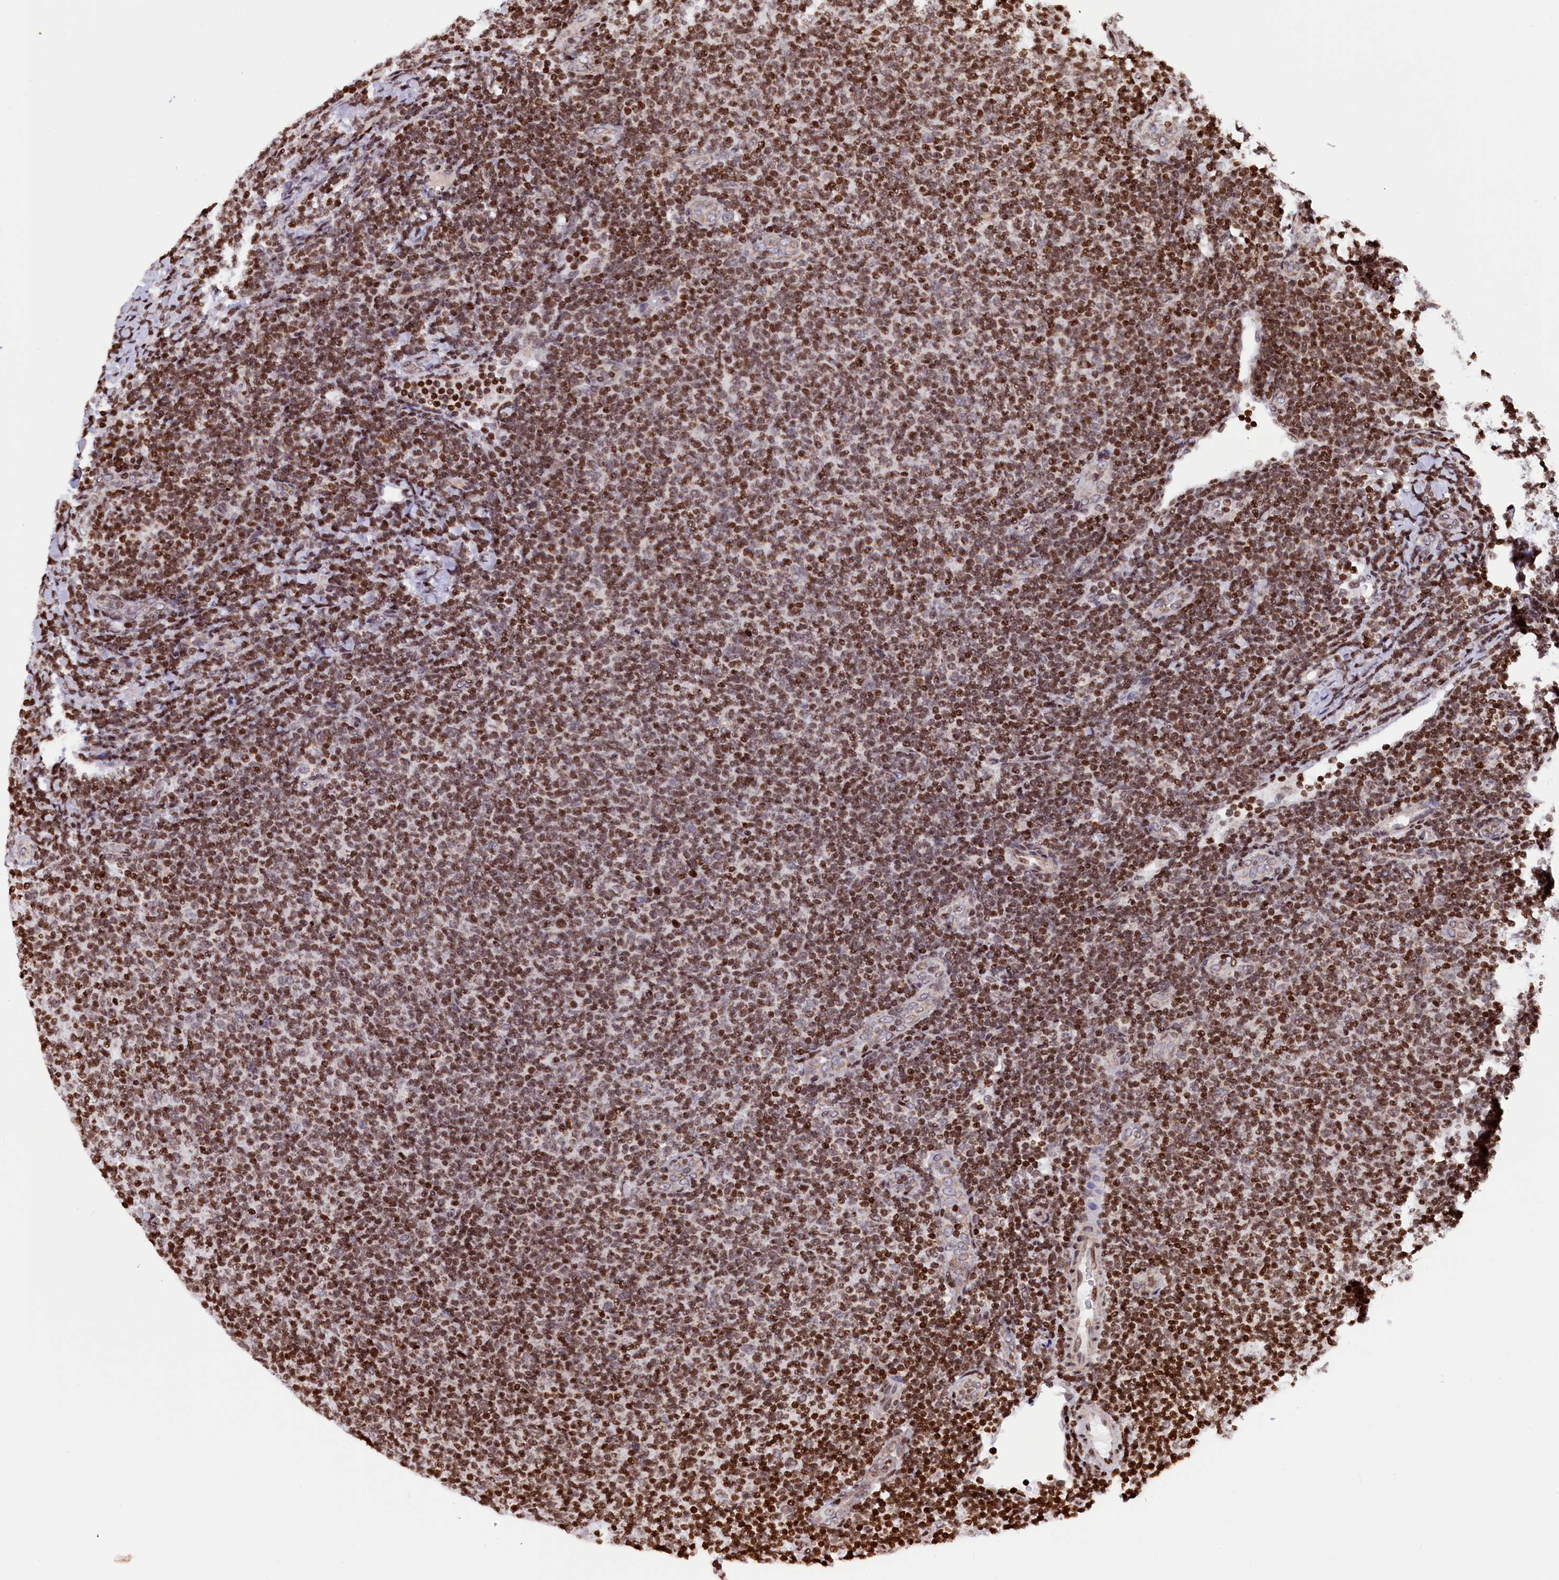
{"staining": {"intensity": "moderate", "quantity": ">75%", "location": "nuclear"}, "tissue": "lymphoma", "cell_type": "Tumor cells", "image_type": "cancer", "snomed": [{"axis": "morphology", "description": "Malignant lymphoma, non-Hodgkin's type, Low grade"}, {"axis": "topography", "description": "Lymph node"}], "caption": "Low-grade malignant lymphoma, non-Hodgkin's type tissue exhibits moderate nuclear expression in approximately >75% of tumor cells", "gene": "TIMM29", "patient": {"sex": "male", "age": 66}}